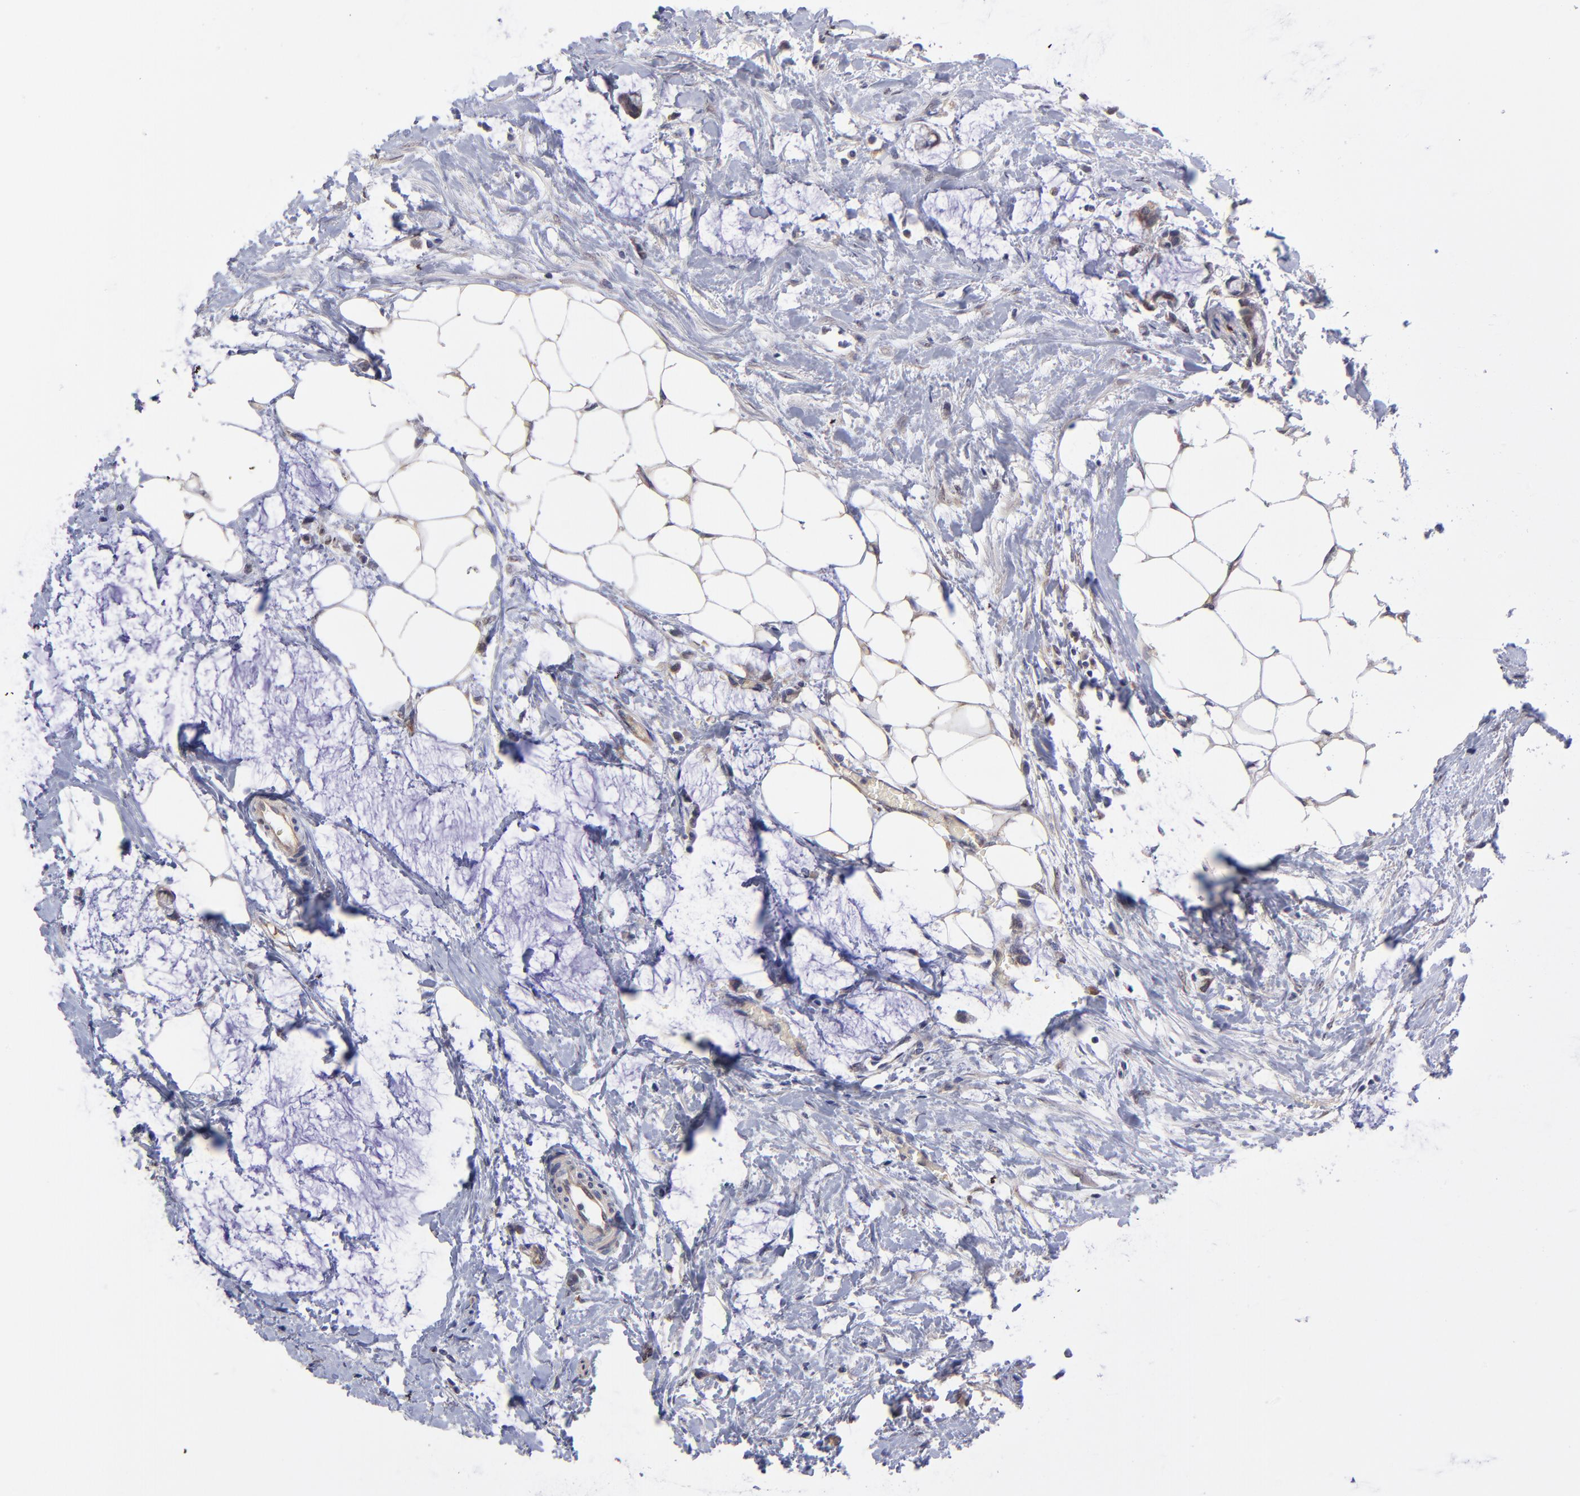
{"staining": {"intensity": "moderate", "quantity": "25%-75%", "location": "cytoplasmic/membranous"}, "tissue": "colorectal cancer", "cell_type": "Tumor cells", "image_type": "cancer", "snomed": [{"axis": "morphology", "description": "Normal tissue, NOS"}, {"axis": "morphology", "description": "Adenocarcinoma, NOS"}, {"axis": "topography", "description": "Colon"}, {"axis": "topography", "description": "Peripheral nerve tissue"}], "caption": "Immunohistochemical staining of human colorectal adenocarcinoma shows medium levels of moderate cytoplasmic/membranous protein expression in approximately 25%-75% of tumor cells. (DAB = brown stain, brightfield microscopy at high magnification).", "gene": "UBE2H", "patient": {"sex": "male", "age": 14}}